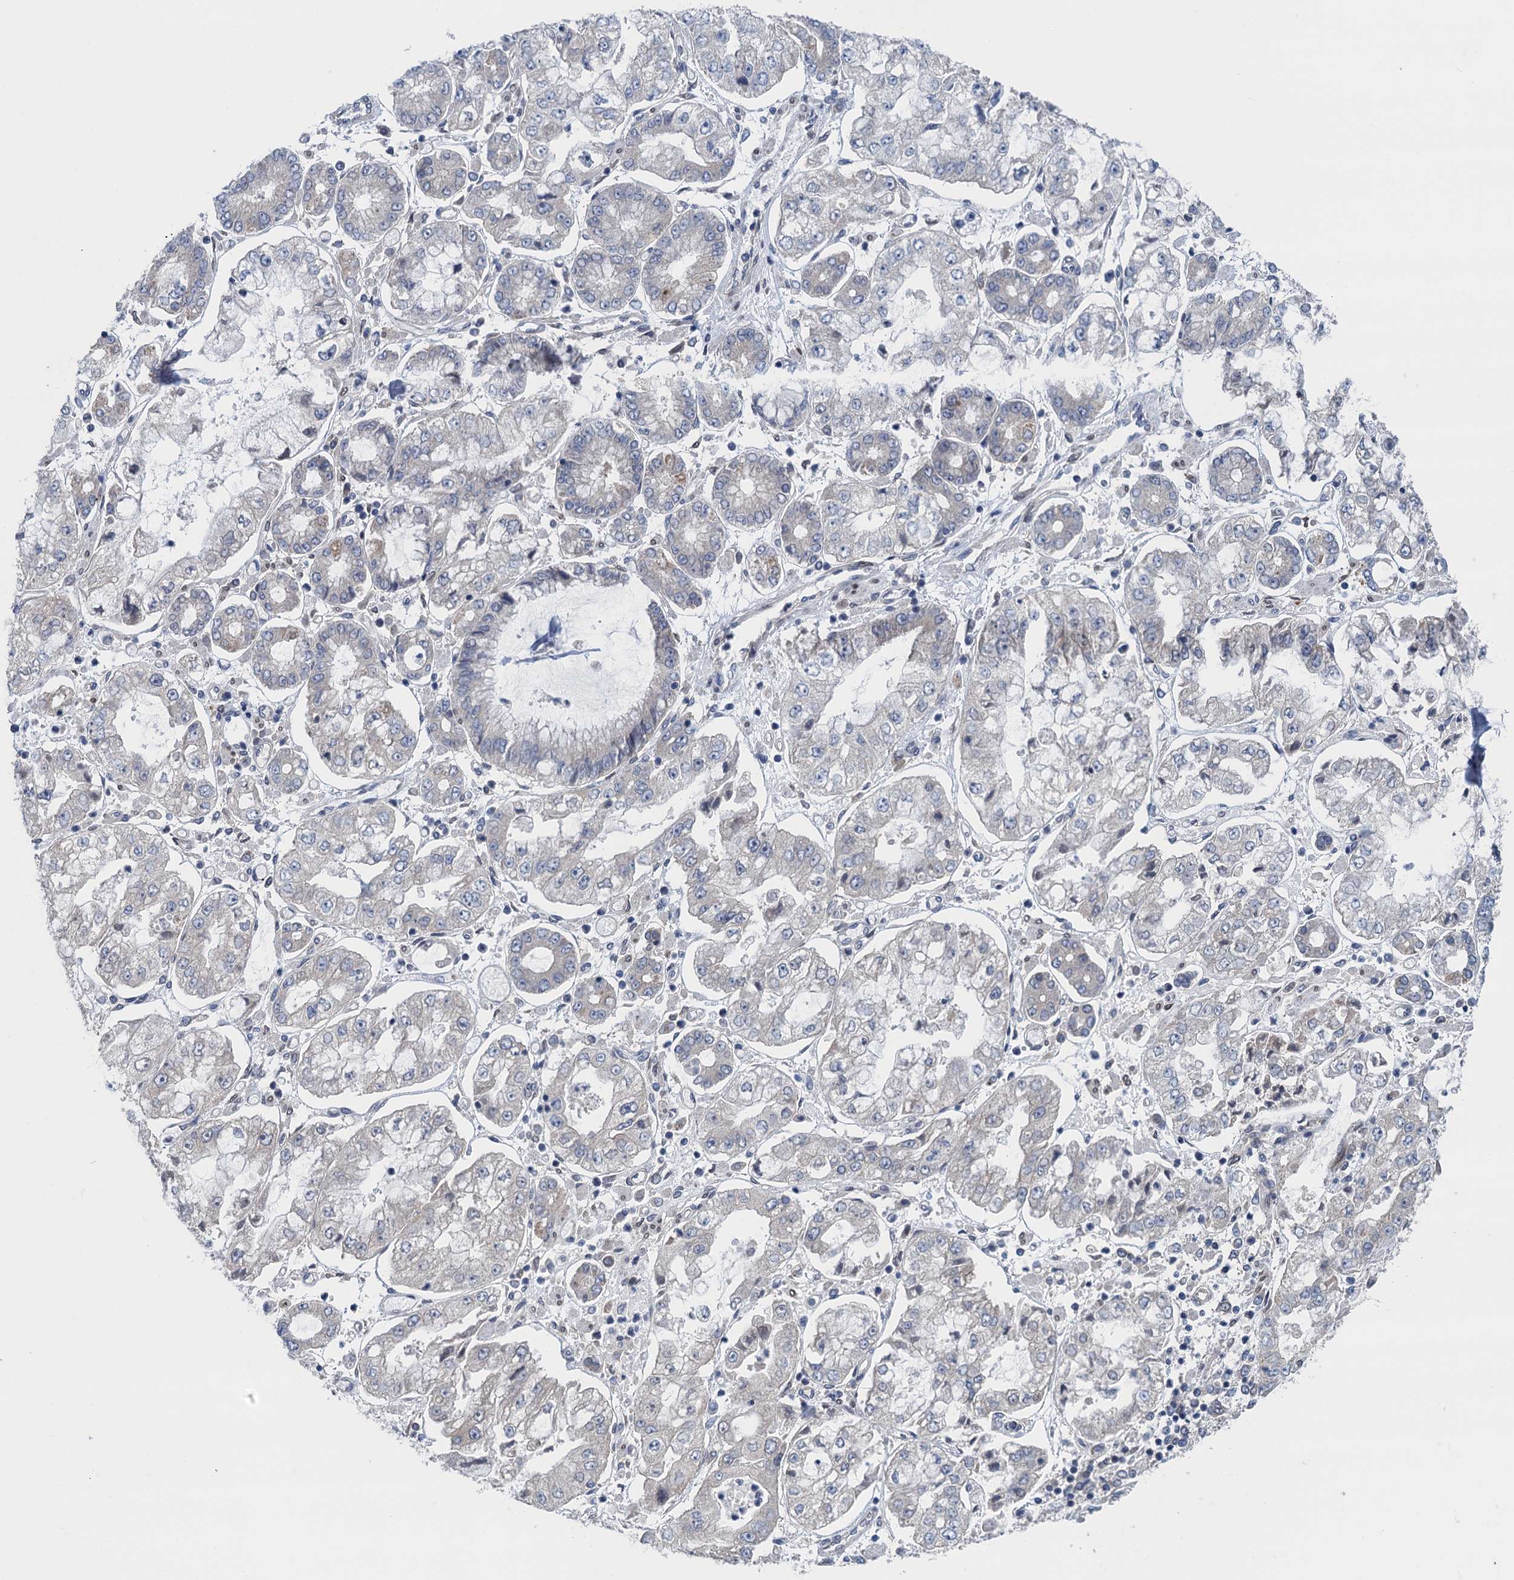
{"staining": {"intensity": "negative", "quantity": "none", "location": "none"}, "tissue": "stomach cancer", "cell_type": "Tumor cells", "image_type": "cancer", "snomed": [{"axis": "morphology", "description": "Adenocarcinoma, NOS"}, {"axis": "topography", "description": "Stomach"}], "caption": "Image shows no protein staining in tumor cells of stomach adenocarcinoma tissue.", "gene": "CTU2", "patient": {"sex": "male", "age": 76}}